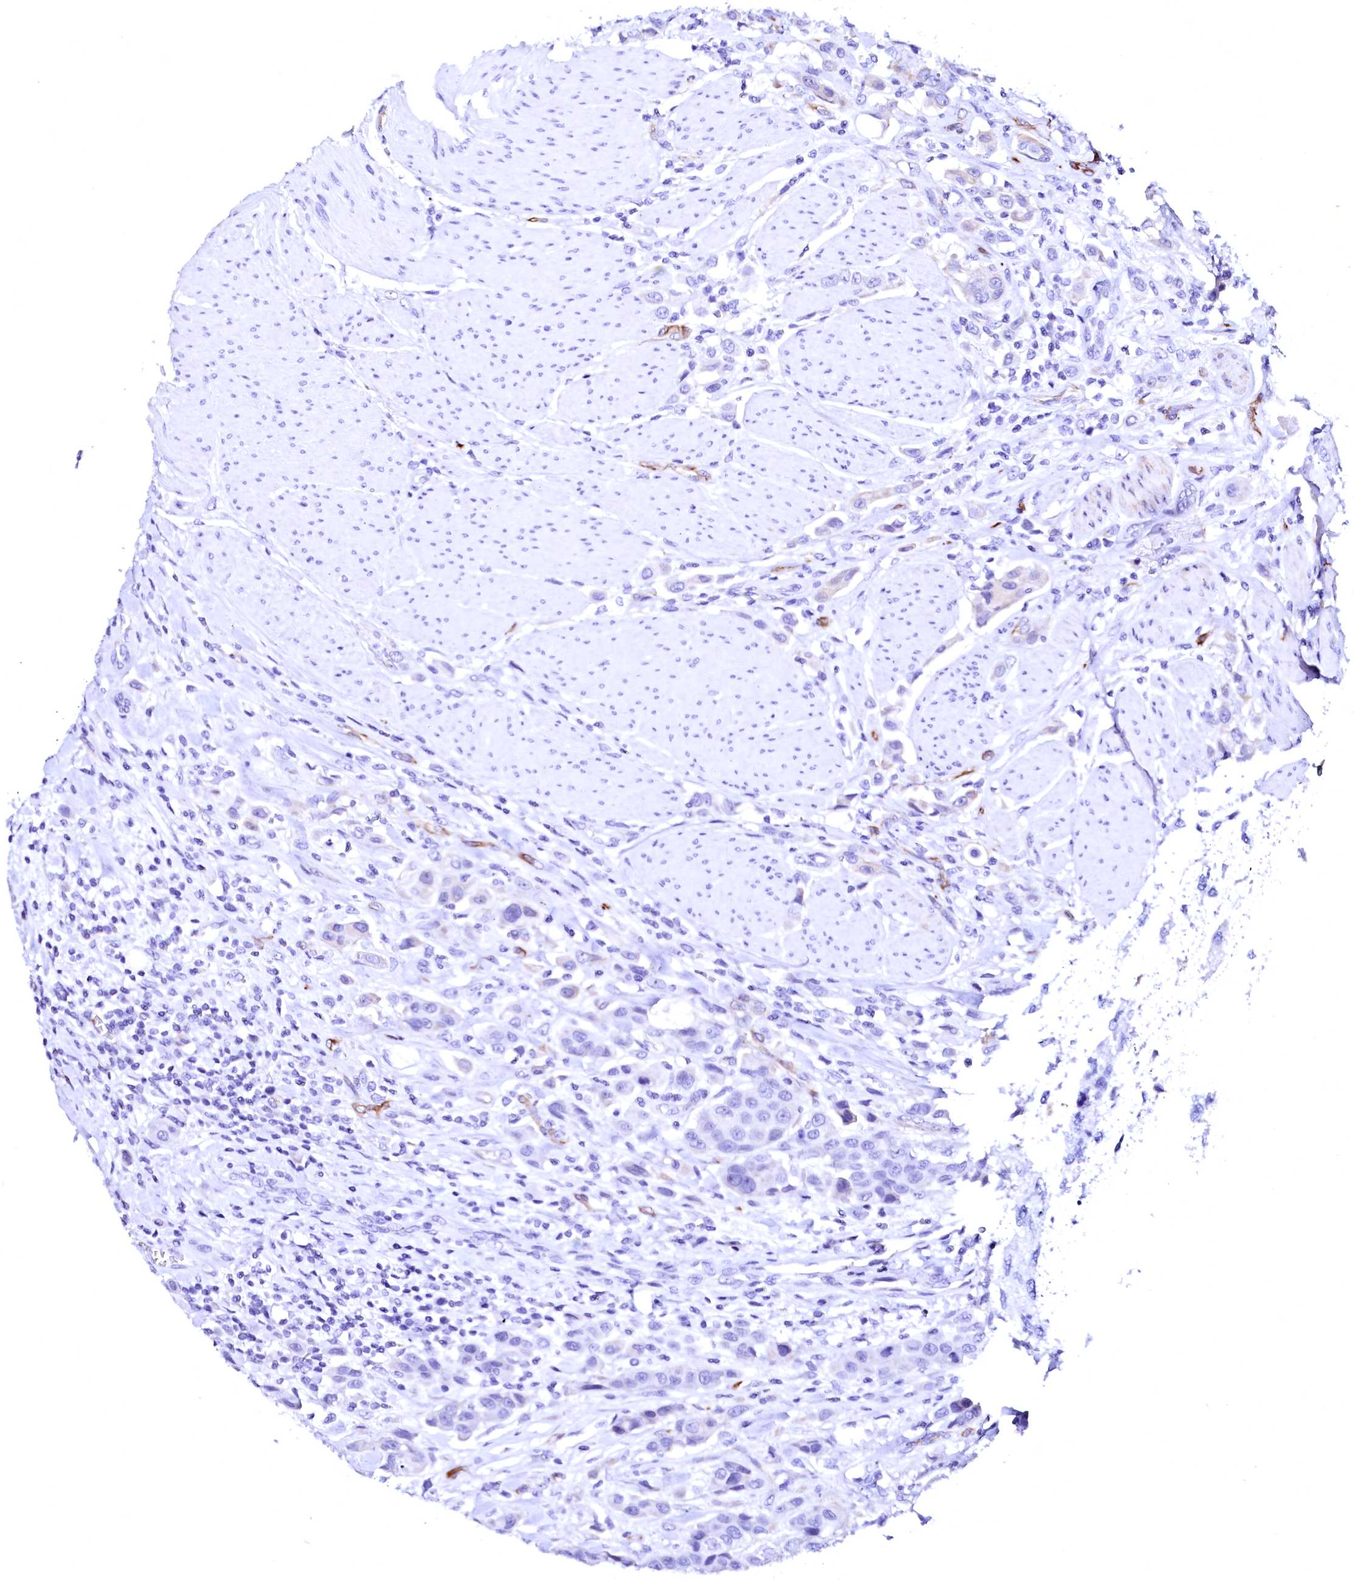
{"staining": {"intensity": "negative", "quantity": "none", "location": "none"}, "tissue": "urothelial cancer", "cell_type": "Tumor cells", "image_type": "cancer", "snomed": [{"axis": "morphology", "description": "Urothelial carcinoma, High grade"}, {"axis": "topography", "description": "Urinary bladder"}], "caption": "Urothelial cancer stained for a protein using immunohistochemistry displays no expression tumor cells.", "gene": "SFR1", "patient": {"sex": "male", "age": 50}}